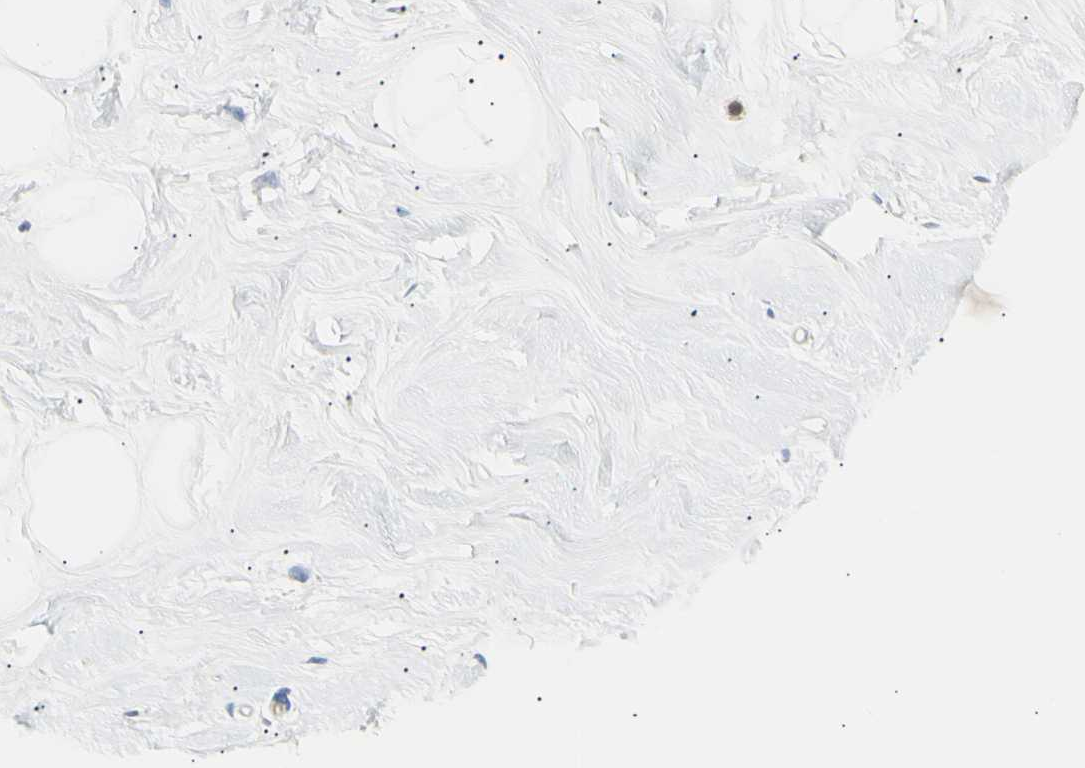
{"staining": {"intensity": "negative", "quantity": "none", "location": "none"}, "tissue": "breast", "cell_type": "Adipocytes", "image_type": "normal", "snomed": [{"axis": "morphology", "description": "Normal tissue, NOS"}, {"axis": "topography", "description": "Breast"}], "caption": "This is a image of immunohistochemistry (IHC) staining of normal breast, which shows no staining in adipocytes. (DAB immunohistochemistry, high magnification).", "gene": "LHPP", "patient": {"sex": "female", "age": 23}}